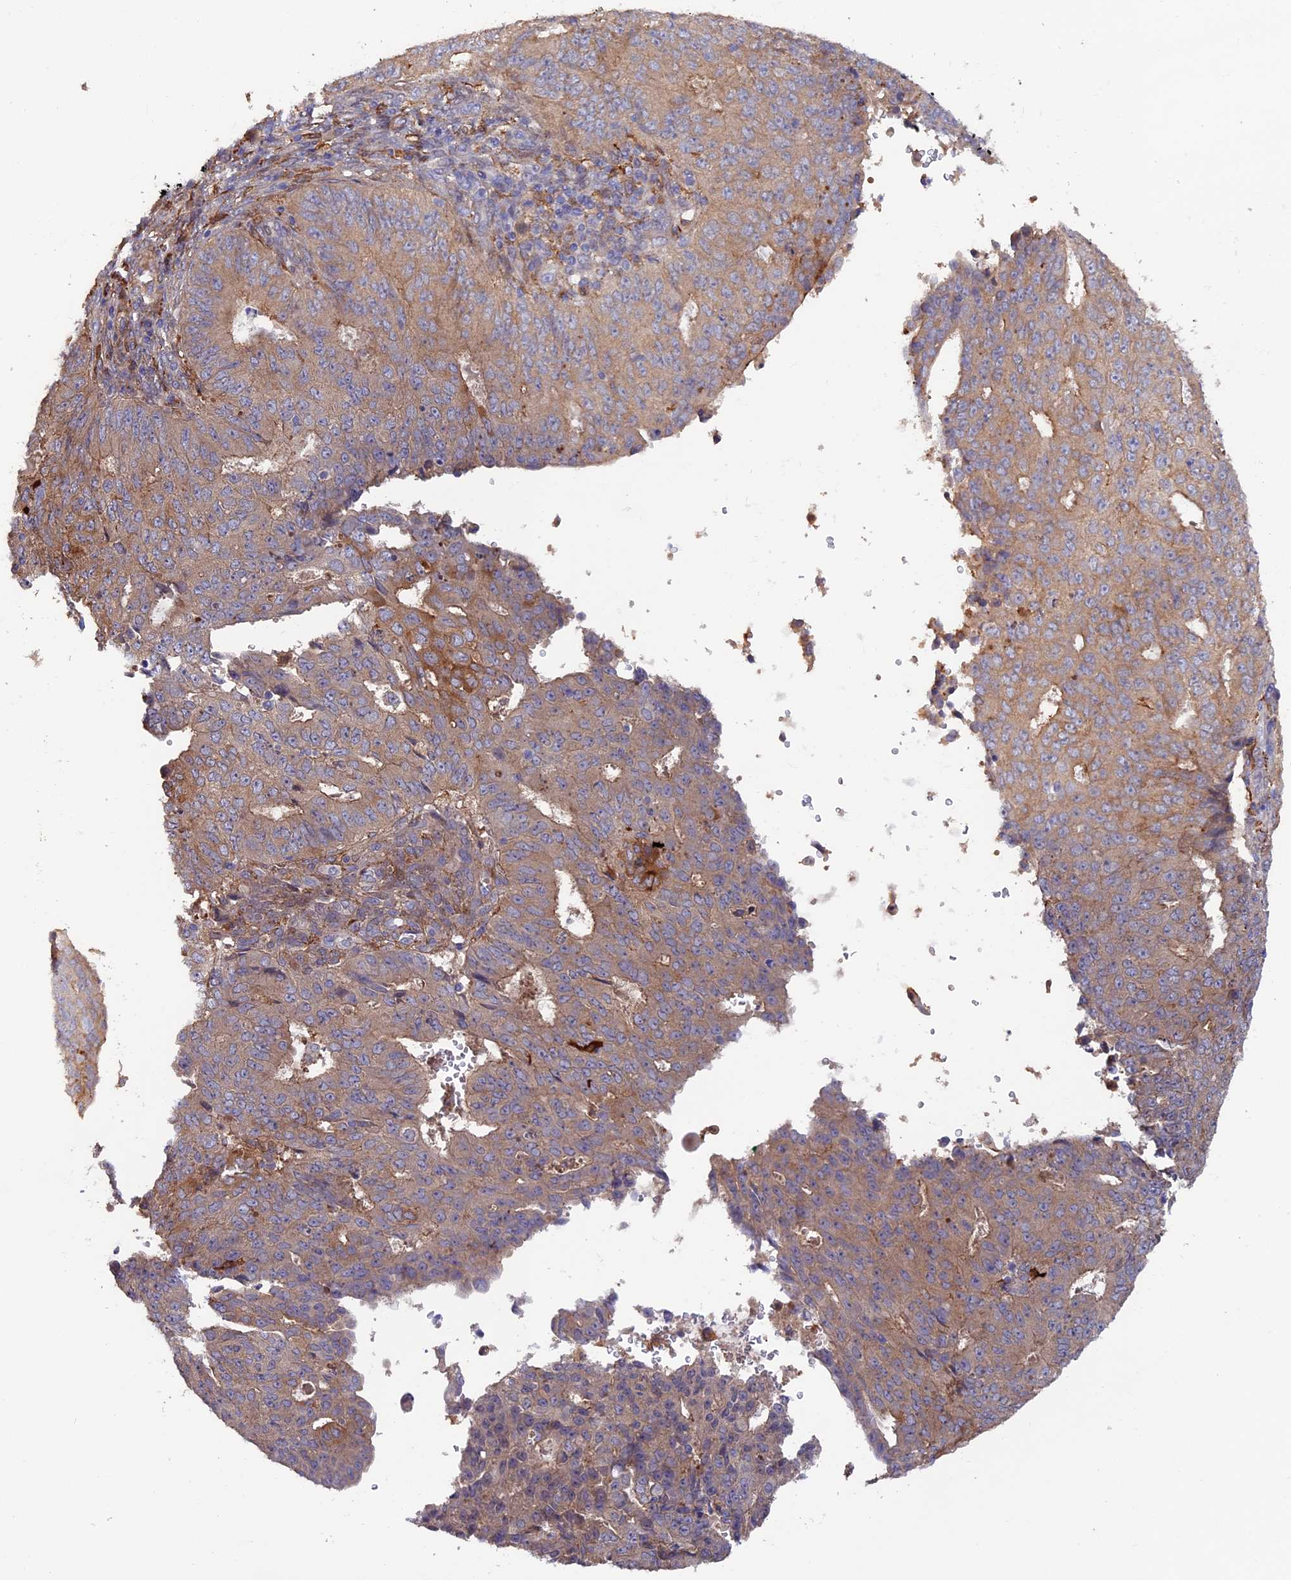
{"staining": {"intensity": "strong", "quantity": "<25%", "location": "cytoplasmic/membranous"}, "tissue": "endometrial cancer", "cell_type": "Tumor cells", "image_type": "cancer", "snomed": [{"axis": "morphology", "description": "Adenocarcinoma, NOS"}, {"axis": "topography", "description": "Endometrium"}], "caption": "Strong cytoplasmic/membranous protein staining is present in approximately <25% of tumor cells in adenocarcinoma (endometrial). The staining was performed using DAB (3,3'-diaminobenzidine), with brown indicating positive protein expression. Nuclei are stained blue with hematoxylin.", "gene": "FERMT1", "patient": {"sex": "female", "age": 32}}